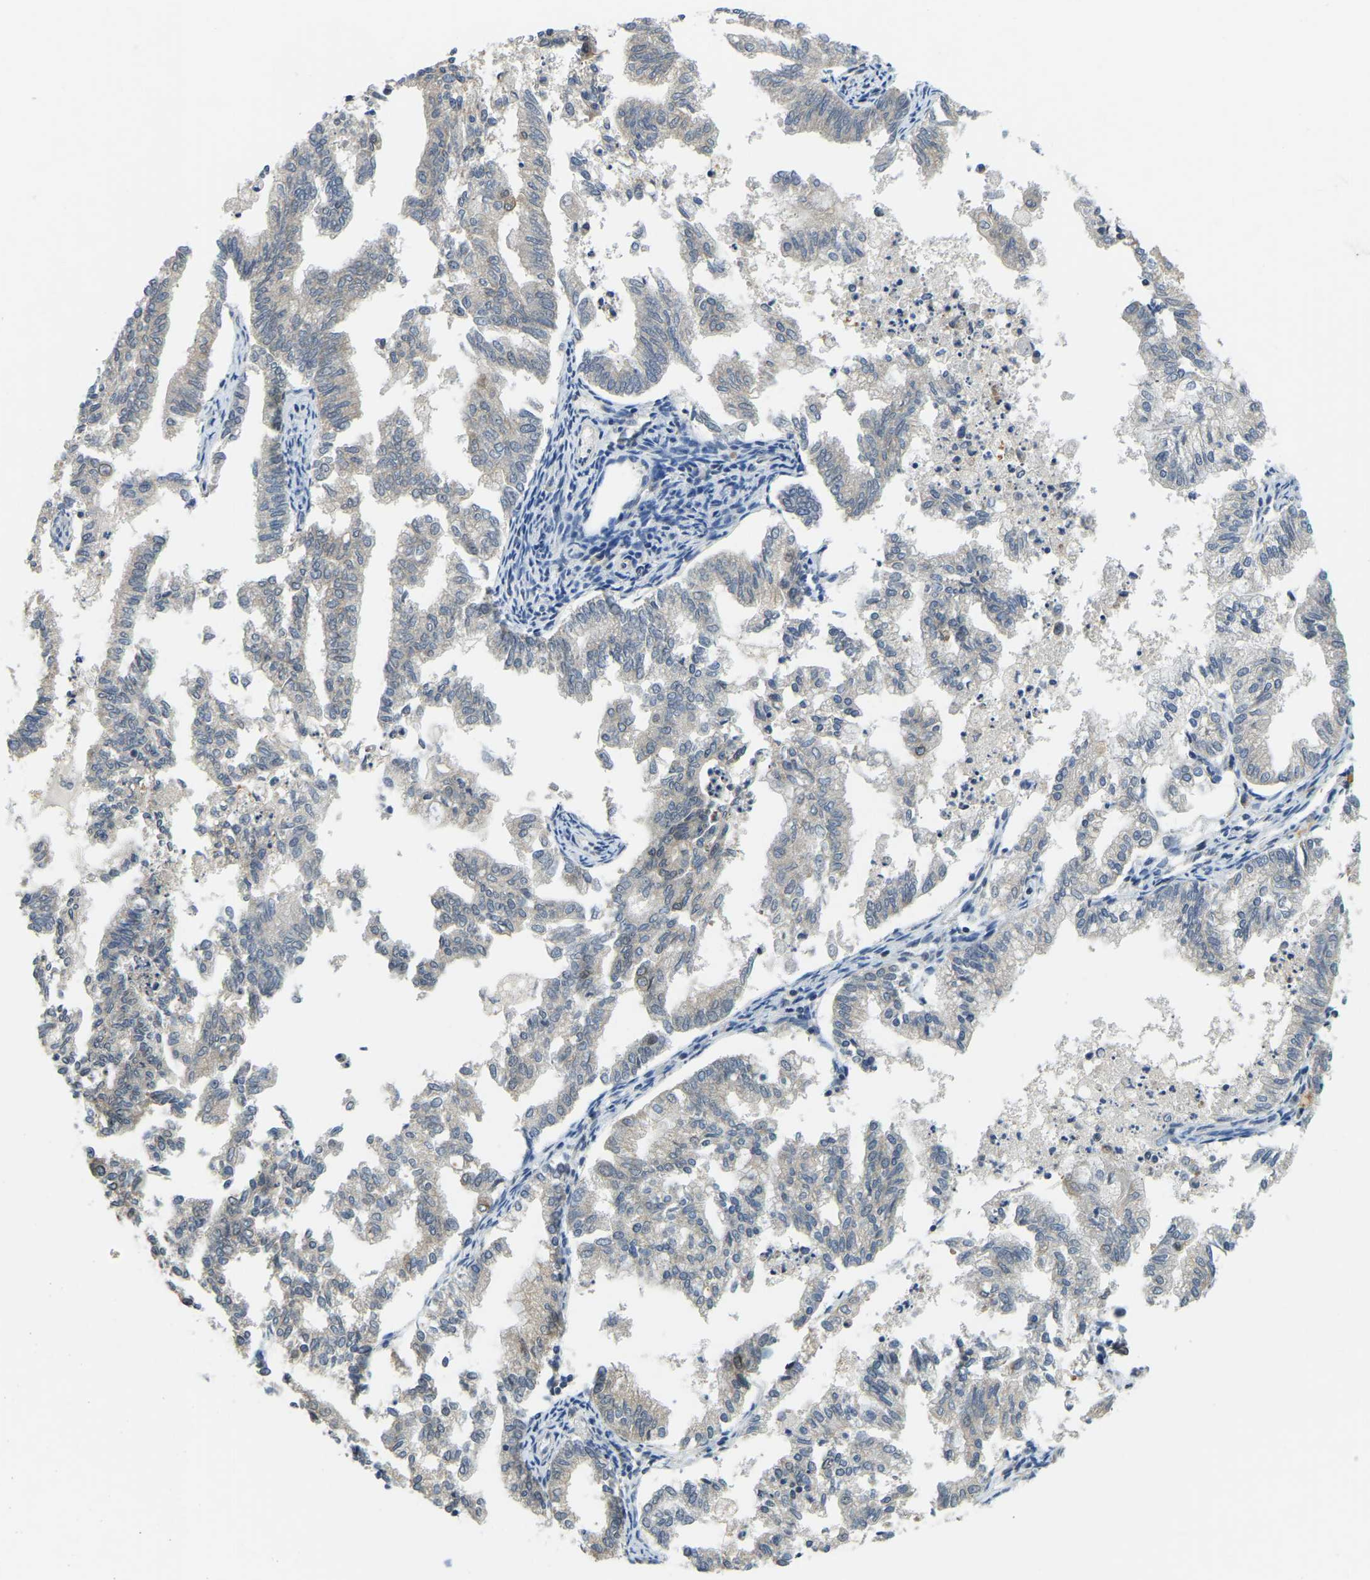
{"staining": {"intensity": "weak", "quantity": "<25%", "location": "cytoplasmic/membranous"}, "tissue": "endometrial cancer", "cell_type": "Tumor cells", "image_type": "cancer", "snomed": [{"axis": "morphology", "description": "Necrosis, NOS"}, {"axis": "morphology", "description": "Adenocarcinoma, NOS"}, {"axis": "topography", "description": "Endometrium"}], "caption": "The histopathology image exhibits no significant expression in tumor cells of endometrial cancer.", "gene": "AHNAK", "patient": {"sex": "female", "age": 79}}